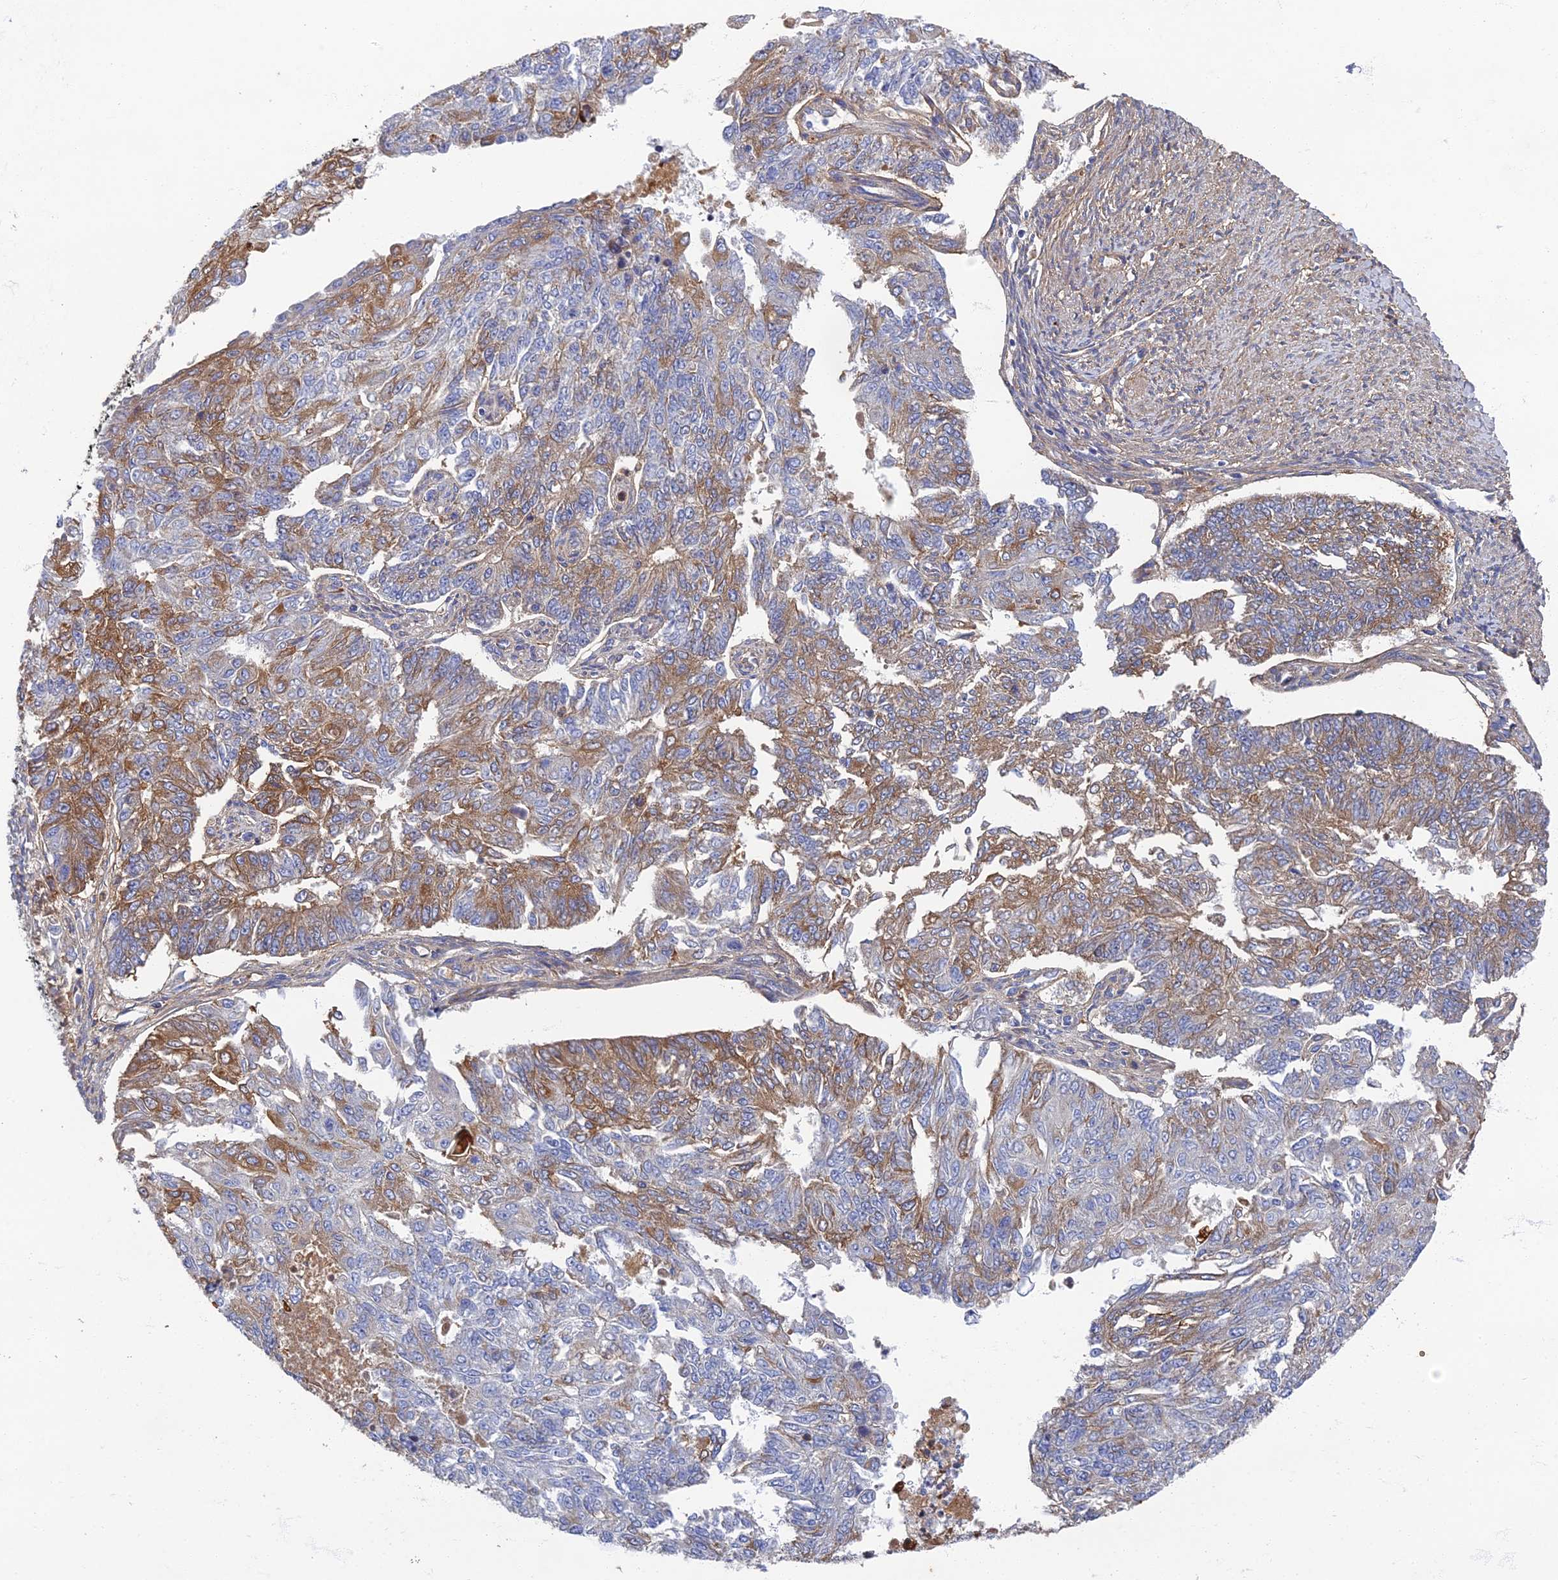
{"staining": {"intensity": "moderate", "quantity": "25%-75%", "location": "cytoplasmic/membranous"}, "tissue": "endometrial cancer", "cell_type": "Tumor cells", "image_type": "cancer", "snomed": [{"axis": "morphology", "description": "Adenocarcinoma, NOS"}, {"axis": "topography", "description": "Endometrium"}], "caption": "Human endometrial cancer (adenocarcinoma) stained with a brown dye demonstrates moderate cytoplasmic/membranous positive staining in about 25%-75% of tumor cells.", "gene": "RNASEK", "patient": {"sex": "female", "age": 32}}